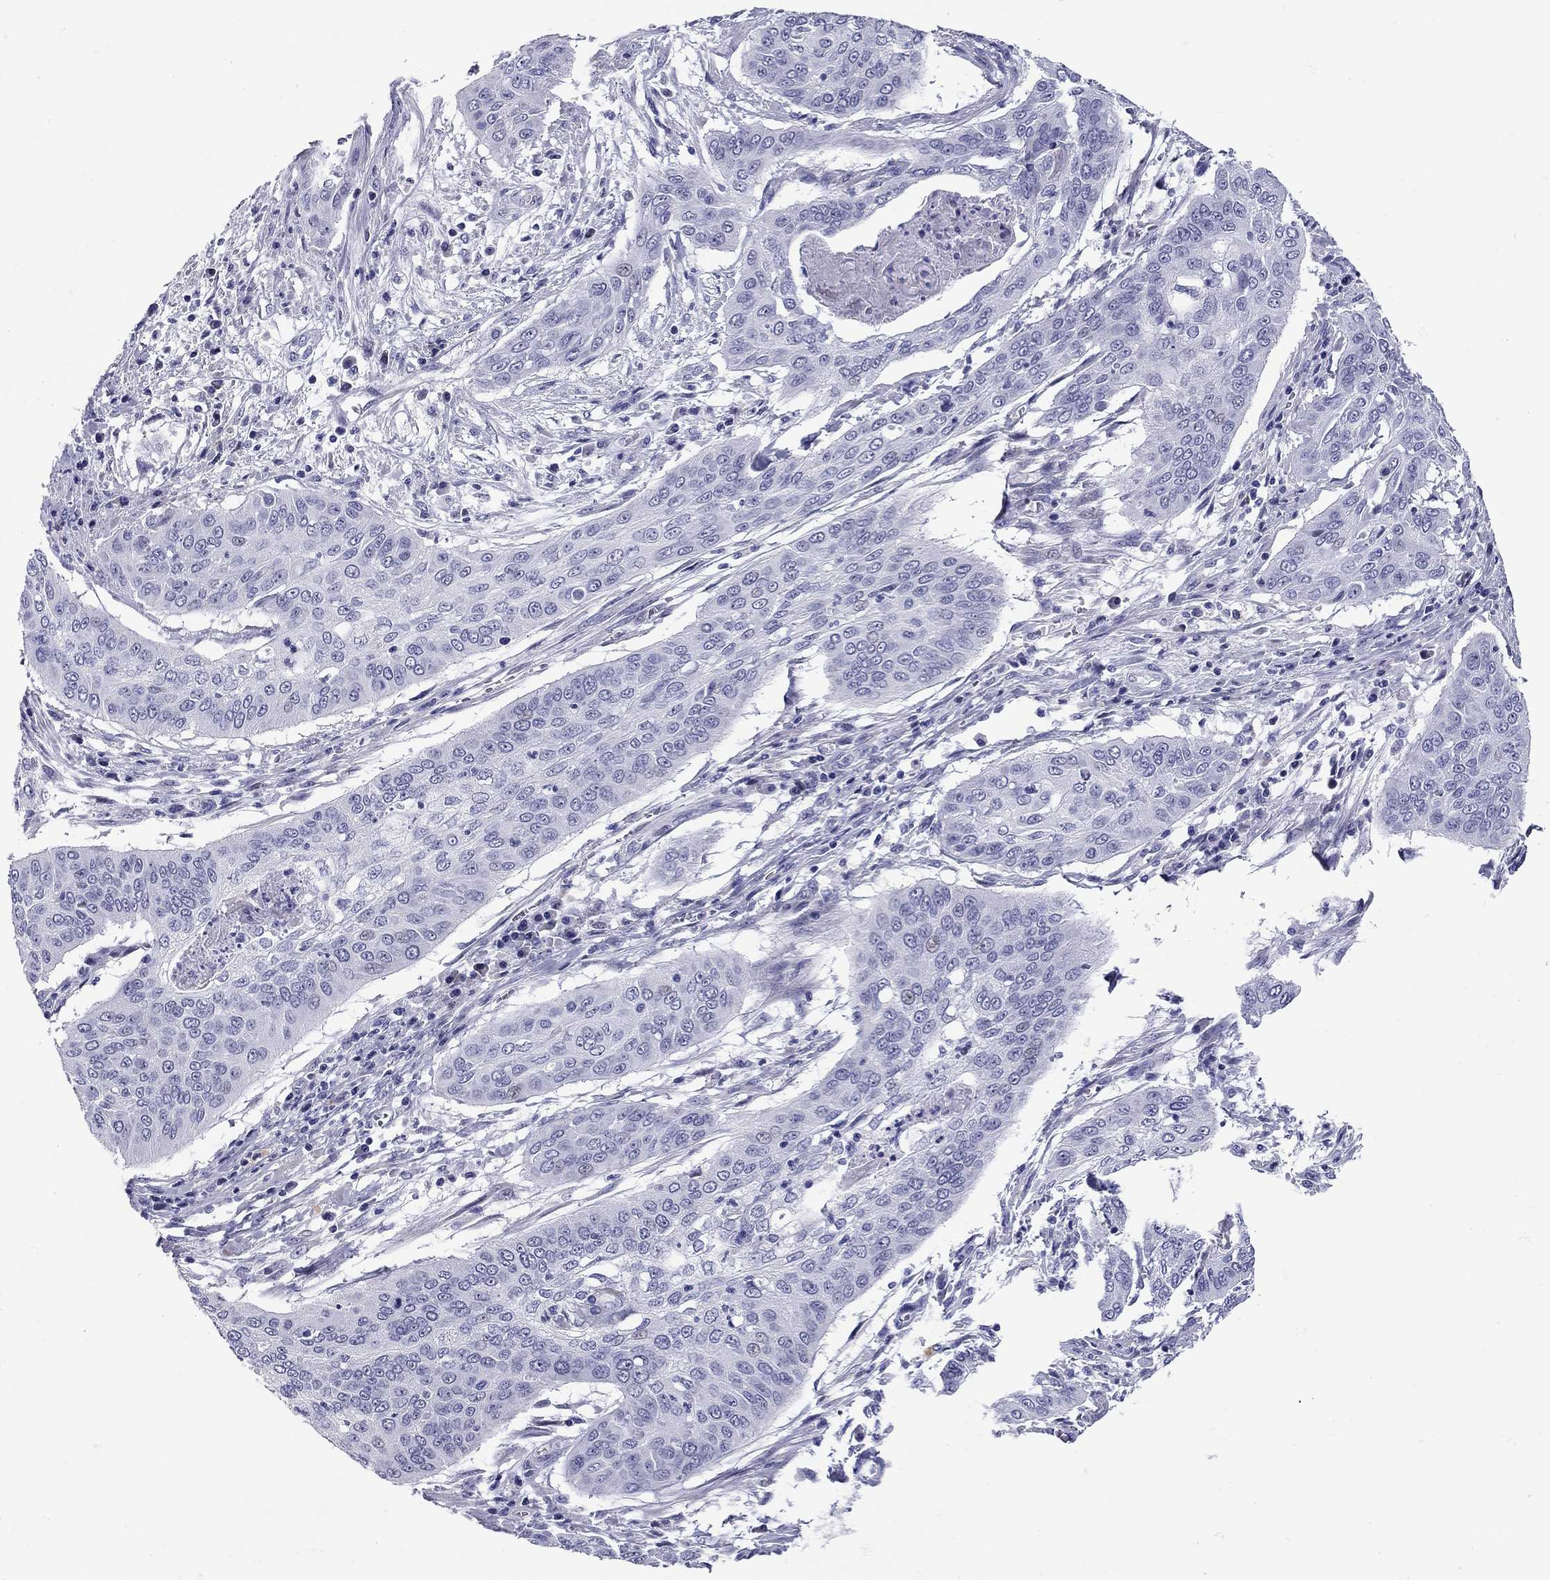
{"staining": {"intensity": "negative", "quantity": "none", "location": "none"}, "tissue": "cervical cancer", "cell_type": "Tumor cells", "image_type": "cancer", "snomed": [{"axis": "morphology", "description": "Squamous cell carcinoma, NOS"}, {"axis": "topography", "description": "Cervix"}], "caption": "IHC micrograph of cervical squamous cell carcinoma stained for a protein (brown), which demonstrates no expression in tumor cells. (DAB (3,3'-diaminobenzidine) immunohistochemistry, high magnification).", "gene": "C8orf88", "patient": {"sex": "female", "age": 39}}